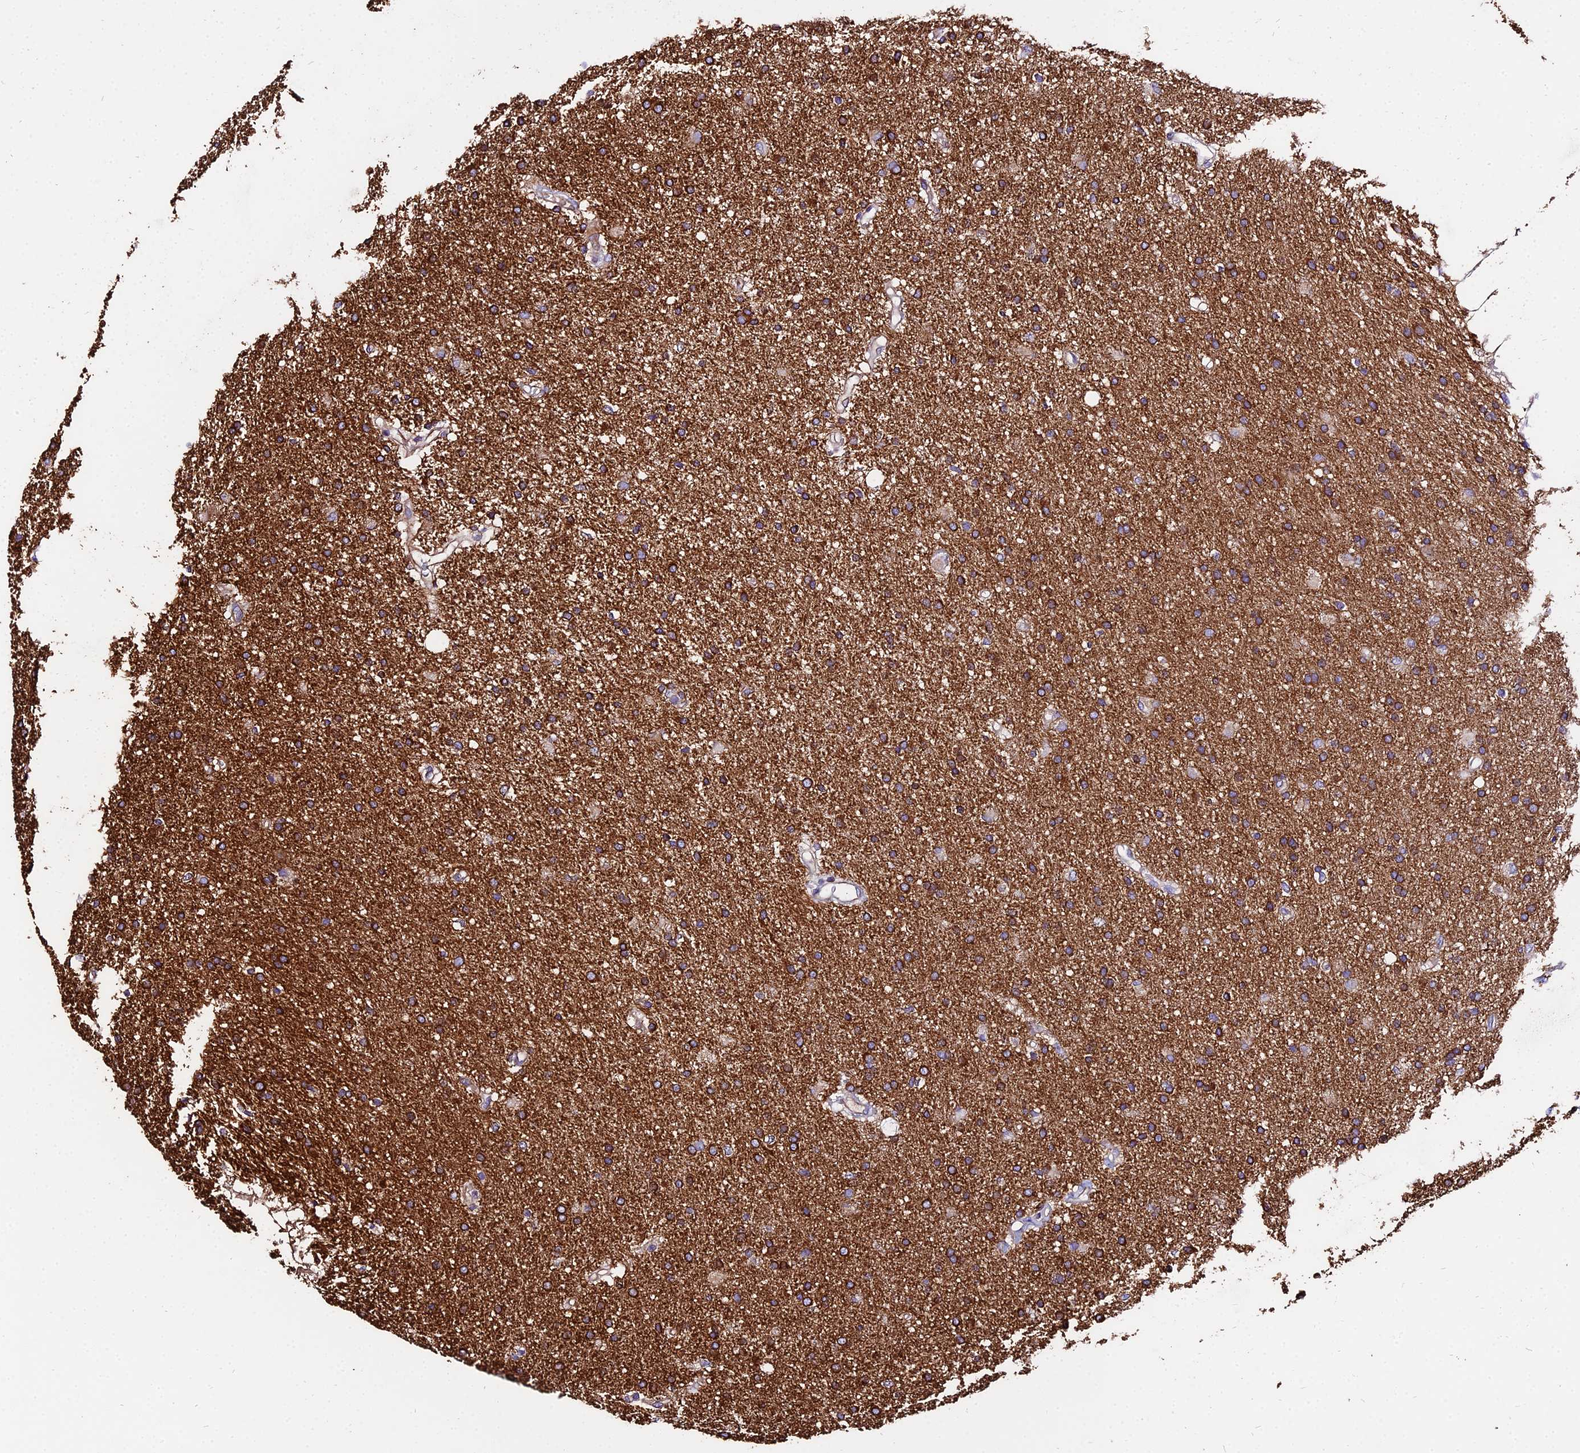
{"staining": {"intensity": "strong", "quantity": ">75%", "location": "cytoplasmic/membranous"}, "tissue": "glioma", "cell_type": "Tumor cells", "image_type": "cancer", "snomed": [{"axis": "morphology", "description": "Glioma, malignant, High grade"}, {"axis": "topography", "description": "Brain"}], "caption": "Human malignant high-grade glioma stained with a brown dye exhibits strong cytoplasmic/membranous positive expression in about >75% of tumor cells.", "gene": "TUBA3D", "patient": {"sex": "male", "age": 77}}